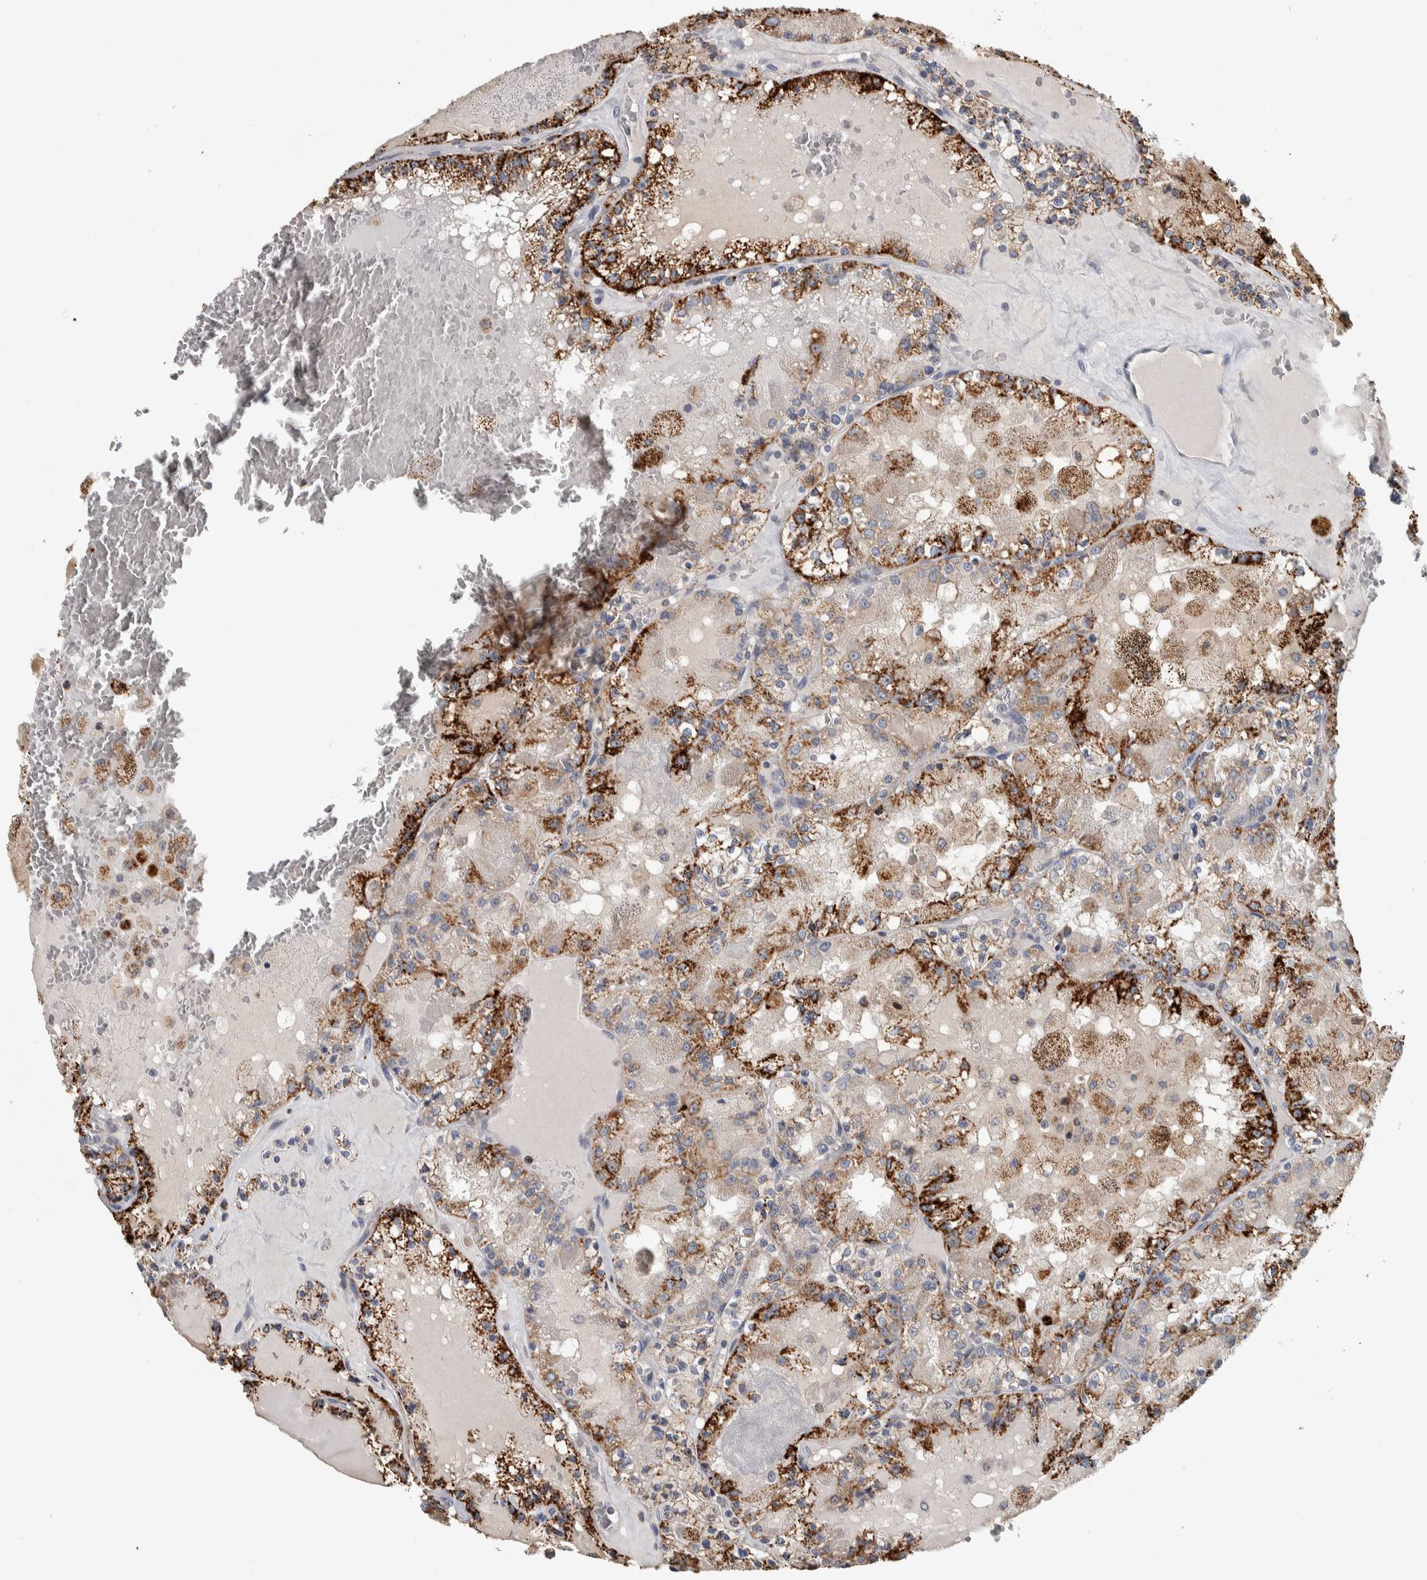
{"staining": {"intensity": "strong", "quantity": ">75%", "location": "cytoplasmic/membranous"}, "tissue": "renal cancer", "cell_type": "Tumor cells", "image_type": "cancer", "snomed": [{"axis": "morphology", "description": "Adenocarcinoma, NOS"}, {"axis": "topography", "description": "Kidney"}], "caption": "Immunohistochemical staining of renal cancer shows high levels of strong cytoplasmic/membranous expression in approximately >75% of tumor cells. The staining was performed using DAB (3,3'-diaminobenzidine) to visualize the protein expression in brown, while the nuclei were stained in blue with hematoxylin (Magnification: 20x).", "gene": "FAM78A", "patient": {"sex": "female", "age": 56}}